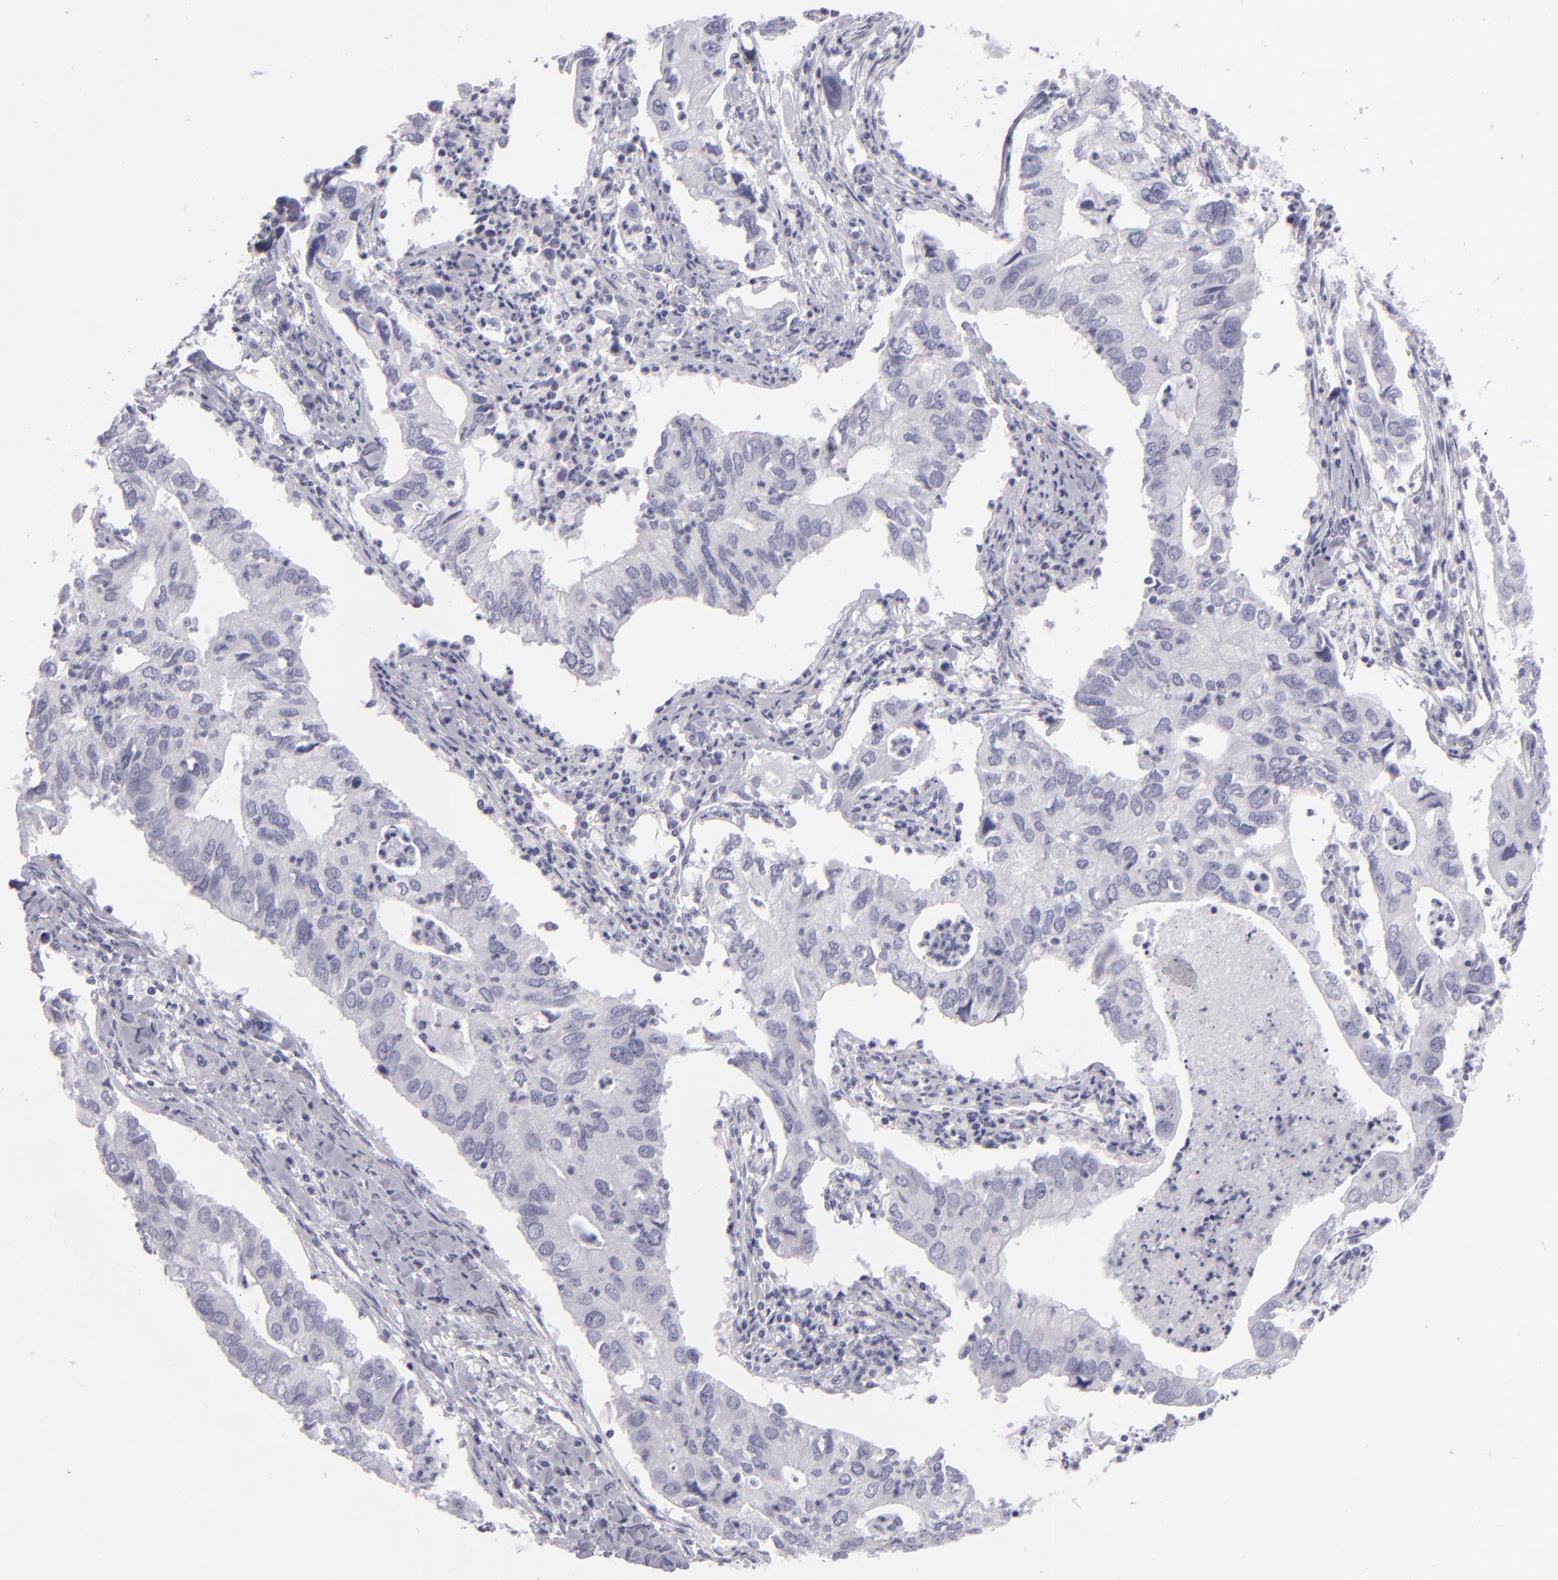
{"staining": {"intensity": "negative", "quantity": "none", "location": "none"}, "tissue": "lung cancer", "cell_type": "Tumor cells", "image_type": "cancer", "snomed": [{"axis": "morphology", "description": "Adenocarcinoma, NOS"}, {"axis": "topography", "description": "Lung"}], "caption": "Lung cancer was stained to show a protein in brown. There is no significant positivity in tumor cells.", "gene": "VIL1", "patient": {"sex": "male", "age": 48}}